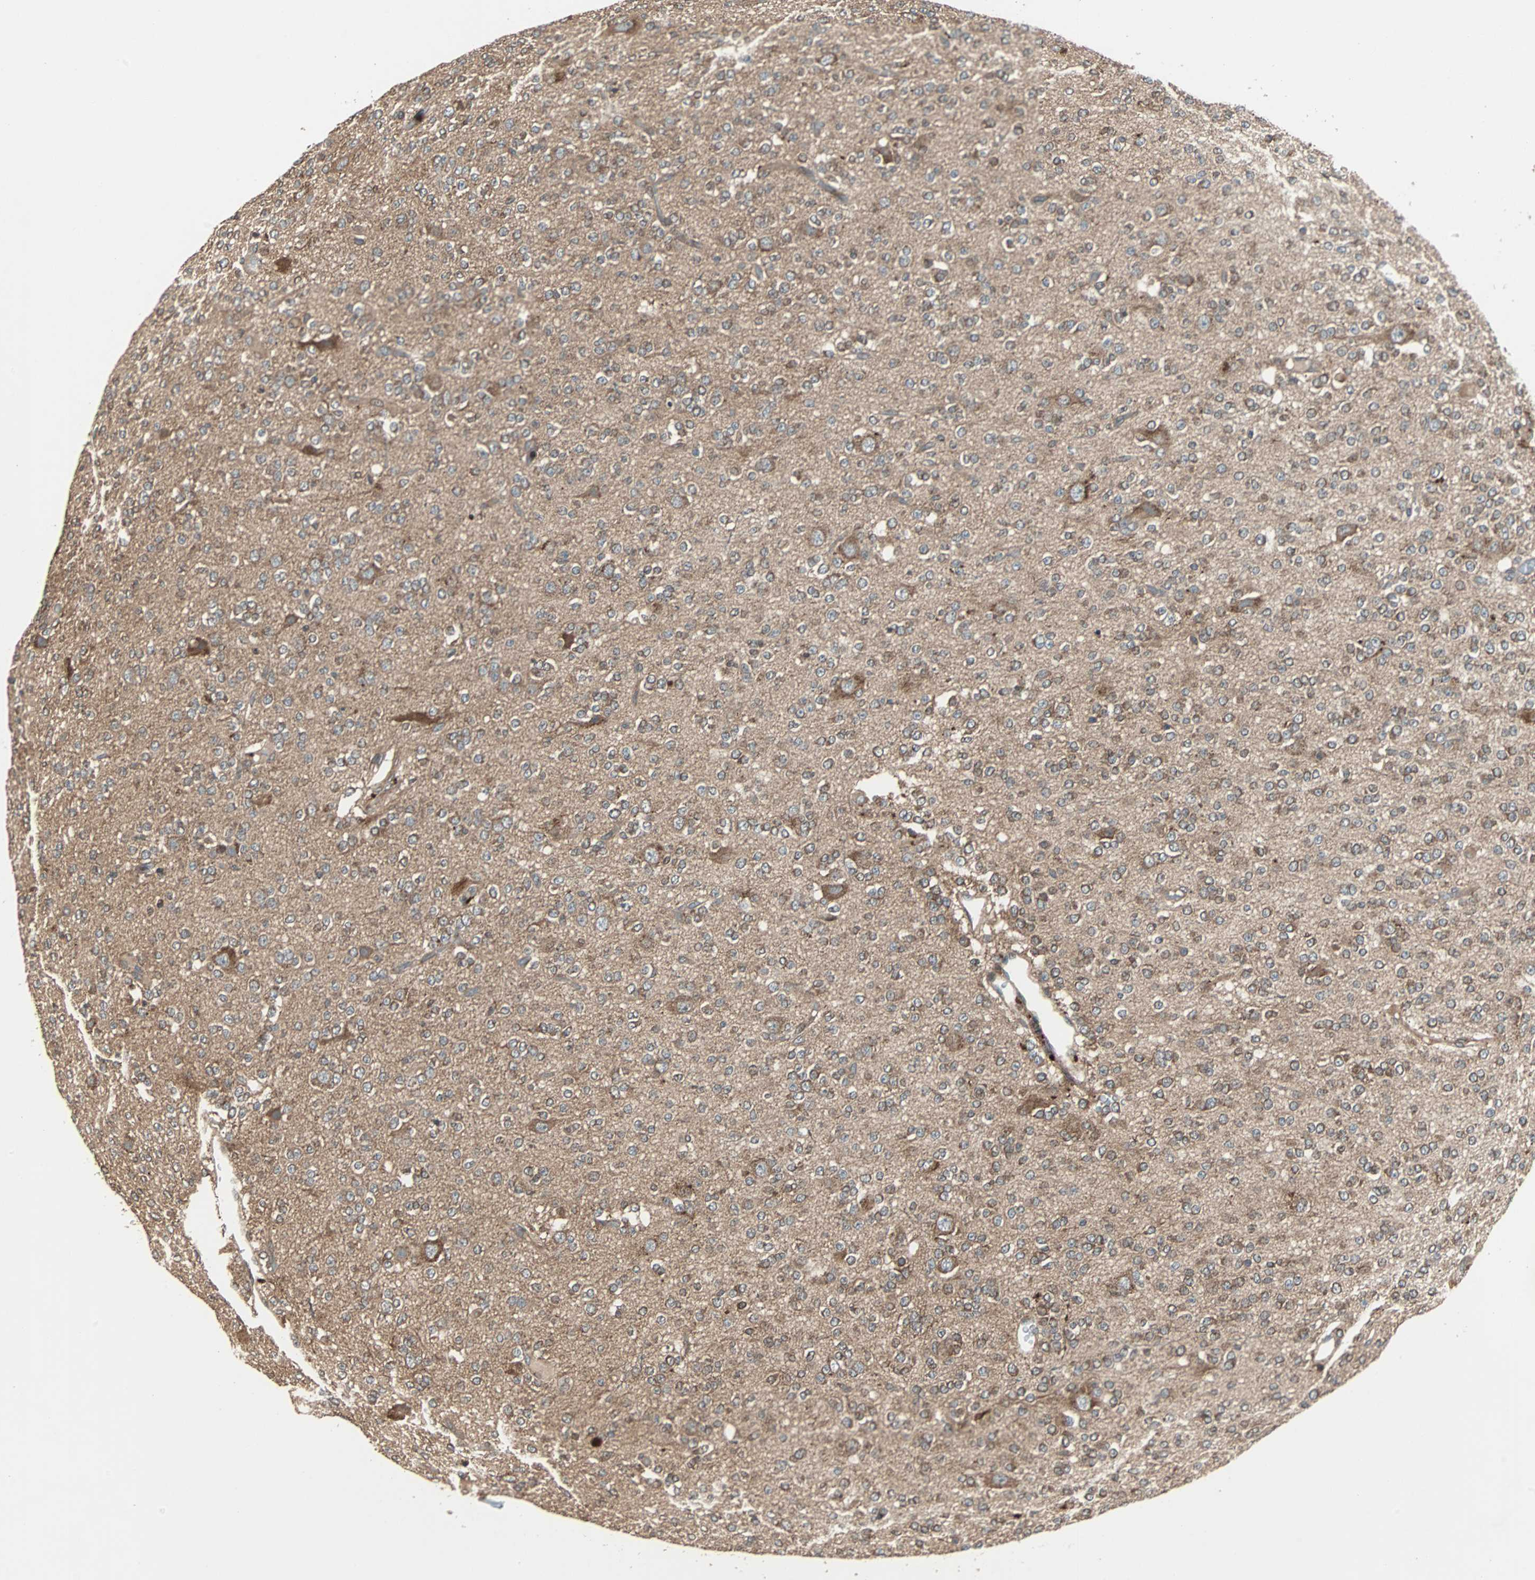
{"staining": {"intensity": "moderate", "quantity": "25%-75%", "location": "cytoplasmic/membranous"}, "tissue": "glioma", "cell_type": "Tumor cells", "image_type": "cancer", "snomed": [{"axis": "morphology", "description": "Glioma, malignant, Low grade"}, {"axis": "topography", "description": "Brain"}], "caption": "Low-grade glioma (malignant) tissue displays moderate cytoplasmic/membranous expression in approximately 25%-75% of tumor cells", "gene": "RAB7A", "patient": {"sex": "male", "age": 38}}